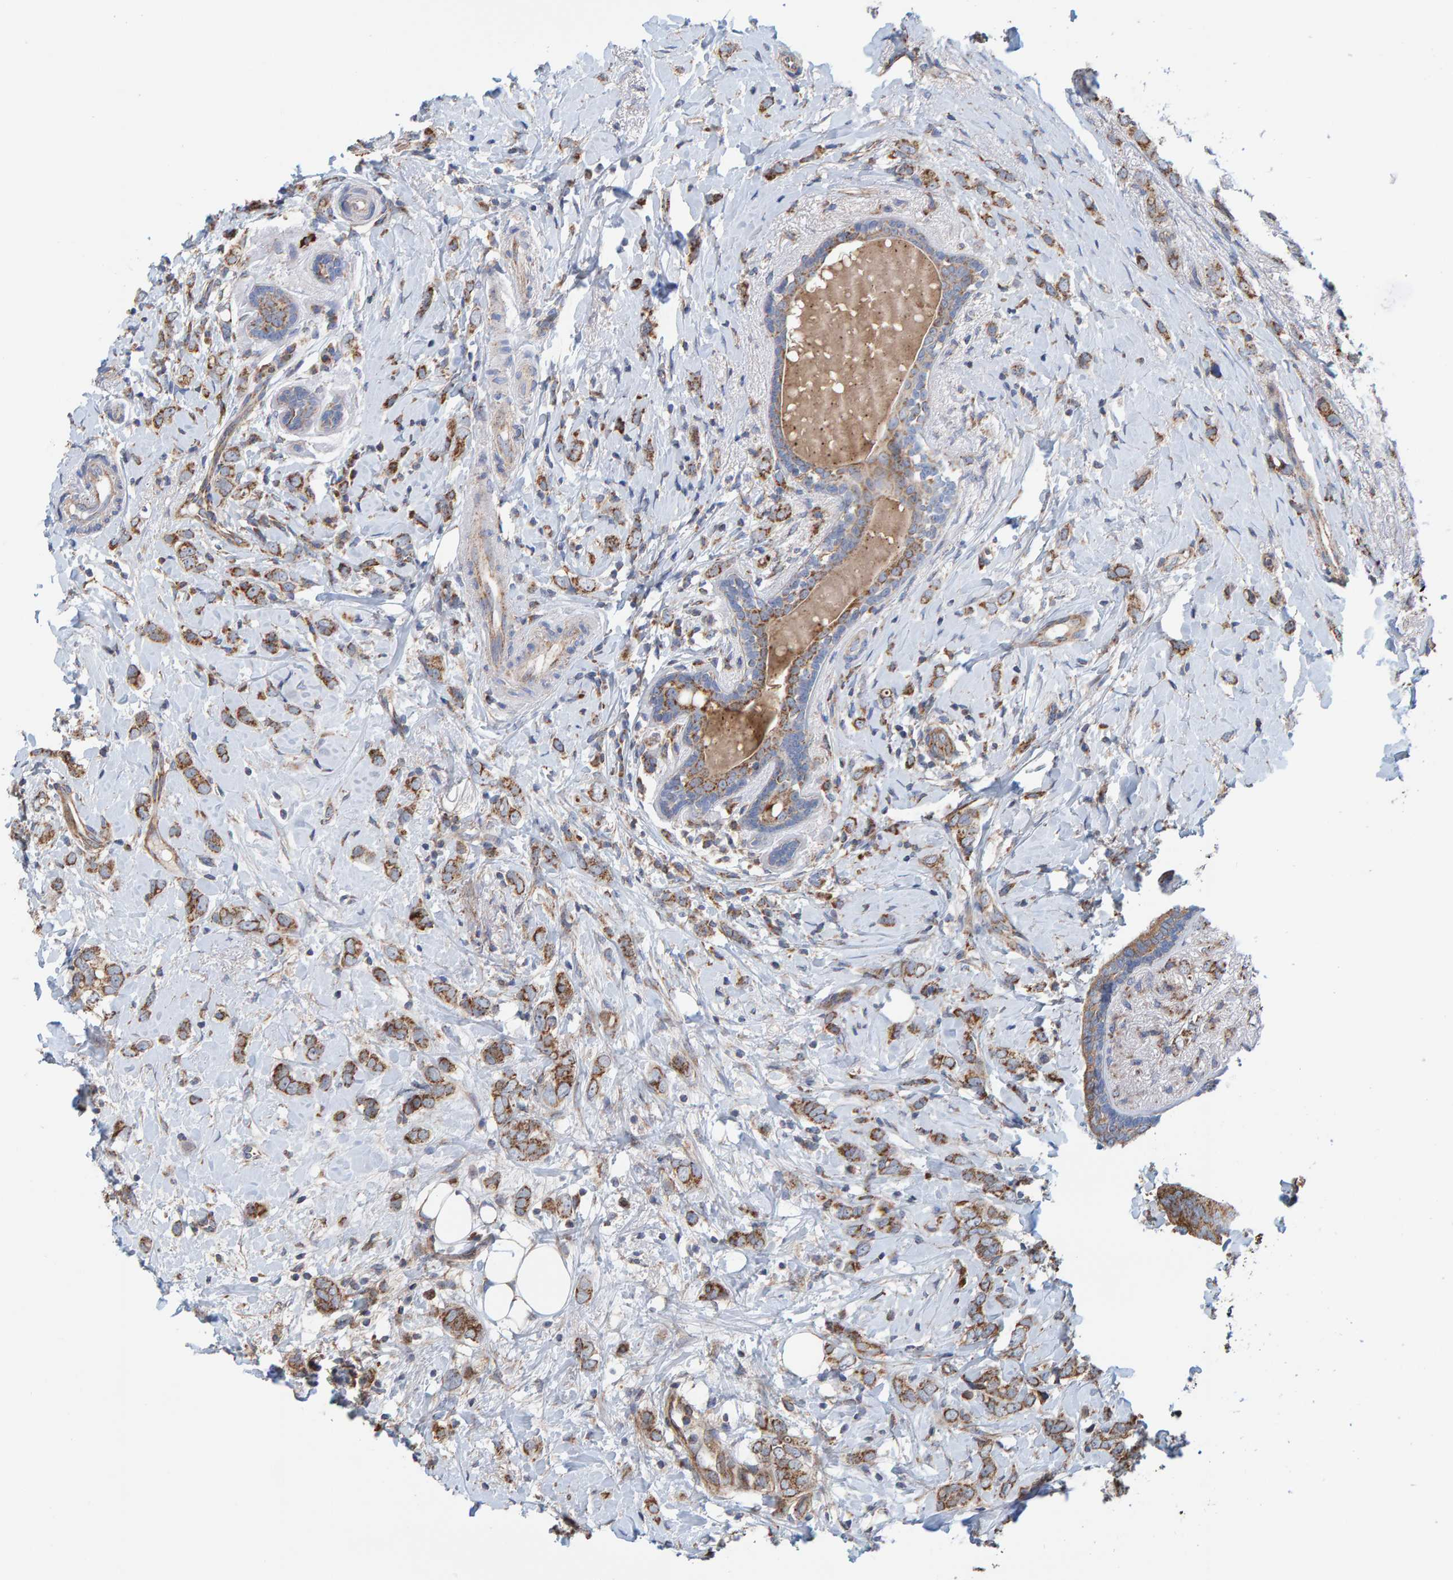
{"staining": {"intensity": "moderate", "quantity": ">75%", "location": "cytoplasmic/membranous"}, "tissue": "breast cancer", "cell_type": "Tumor cells", "image_type": "cancer", "snomed": [{"axis": "morphology", "description": "Normal tissue, NOS"}, {"axis": "morphology", "description": "Lobular carcinoma"}, {"axis": "topography", "description": "Breast"}], "caption": "DAB immunohistochemical staining of breast cancer shows moderate cytoplasmic/membranous protein staining in approximately >75% of tumor cells. The protein is stained brown, and the nuclei are stained in blue (DAB IHC with brightfield microscopy, high magnification).", "gene": "MRPL45", "patient": {"sex": "female", "age": 47}}